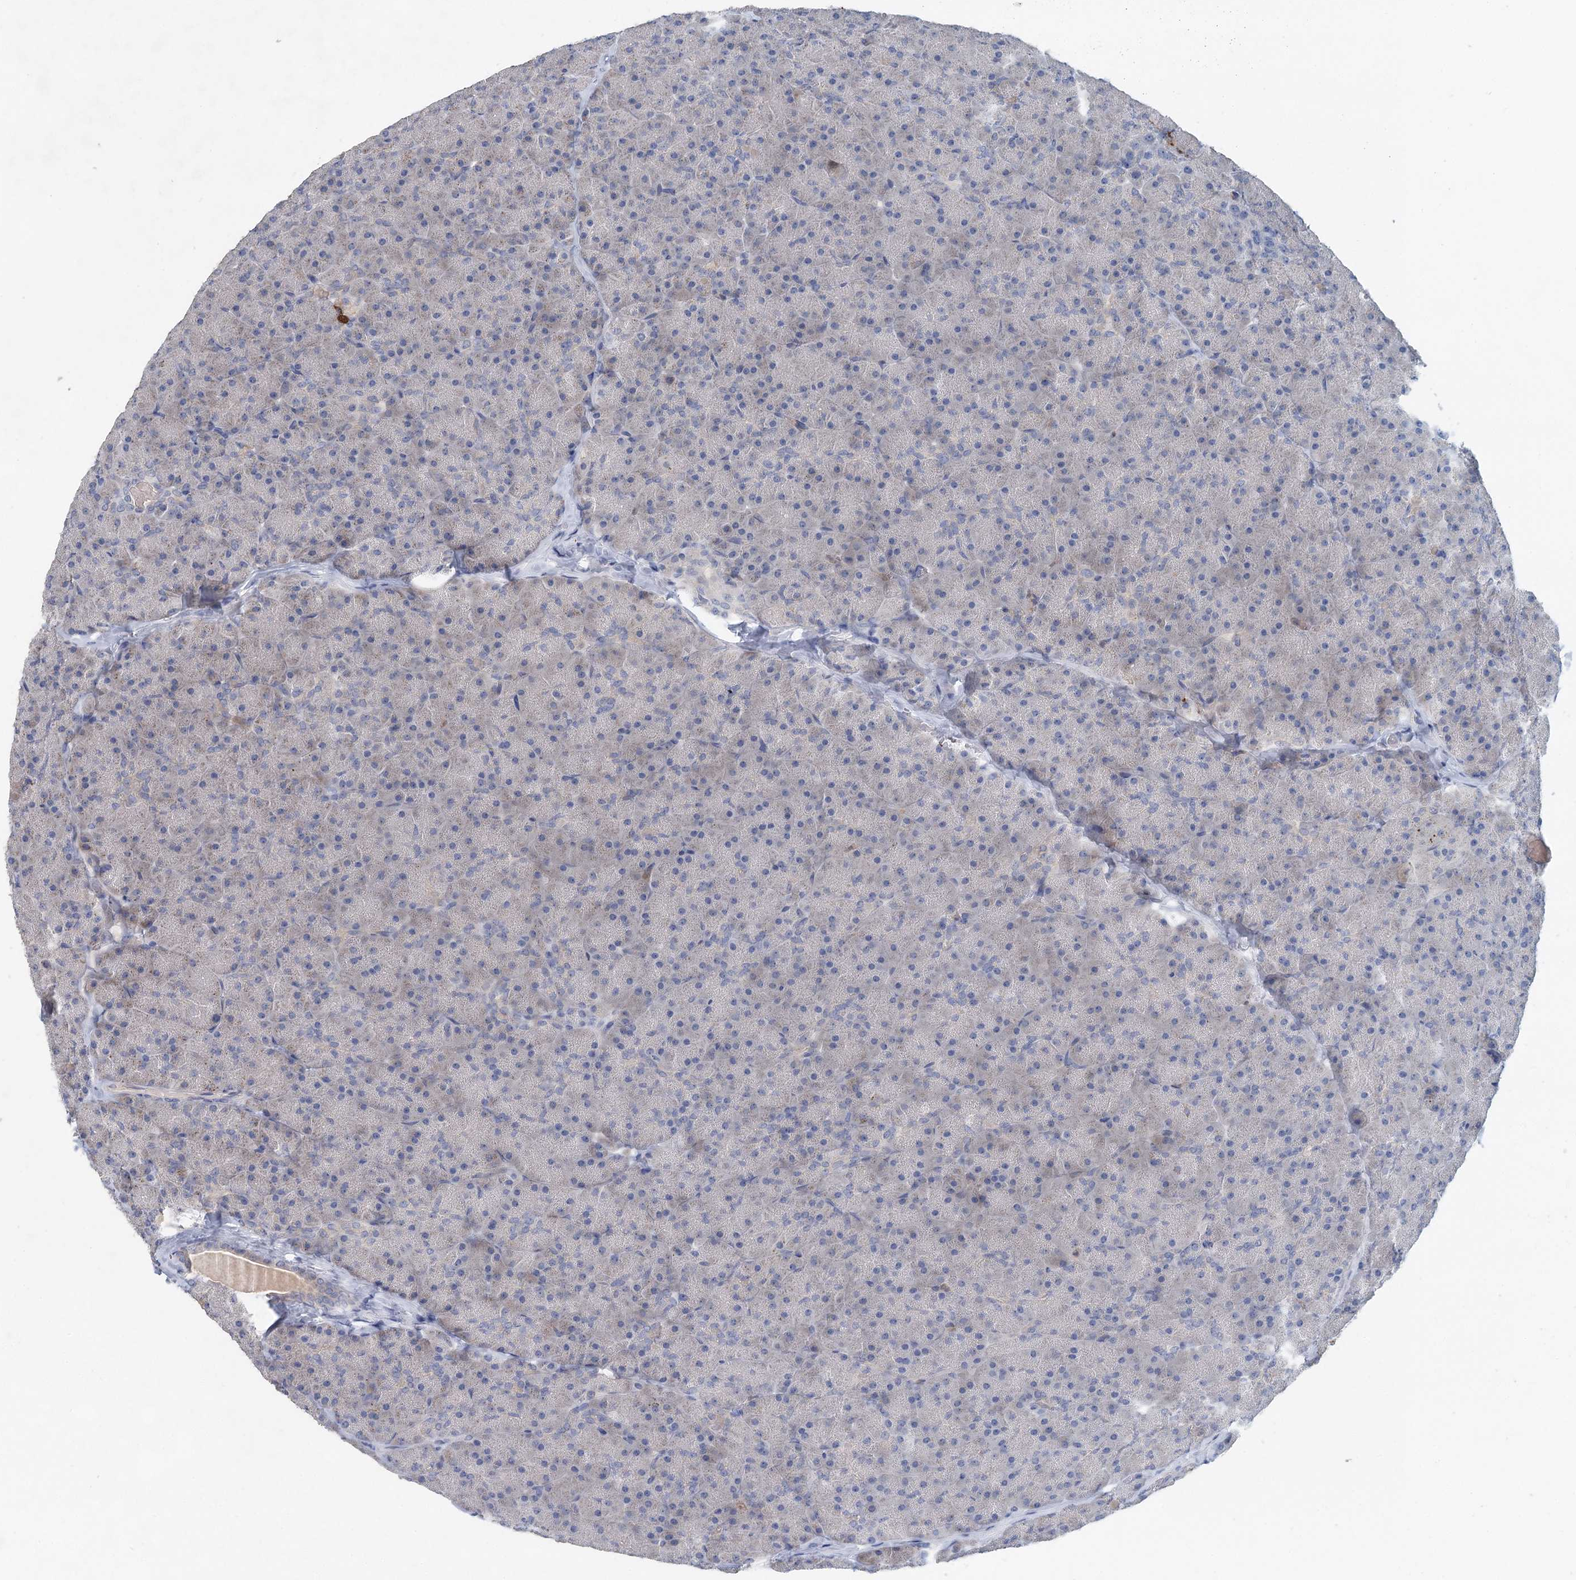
{"staining": {"intensity": "negative", "quantity": "none", "location": "none"}, "tissue": "pancreas", "cell_type": "Exocrine glandular cells", "image_type": "normal", "snomed": [{"axis": "morphology", "description": "Normal tissue, NOS"}, {"axis": "topography", "description": "Pancreas"}], "caption": "An IHC micrograph of normal pancreas is shown. There is no staining in exocrine glandular cells of pancreas.", "gene": "MYL6B", "patient": {"sex": "male", "age": 36}}